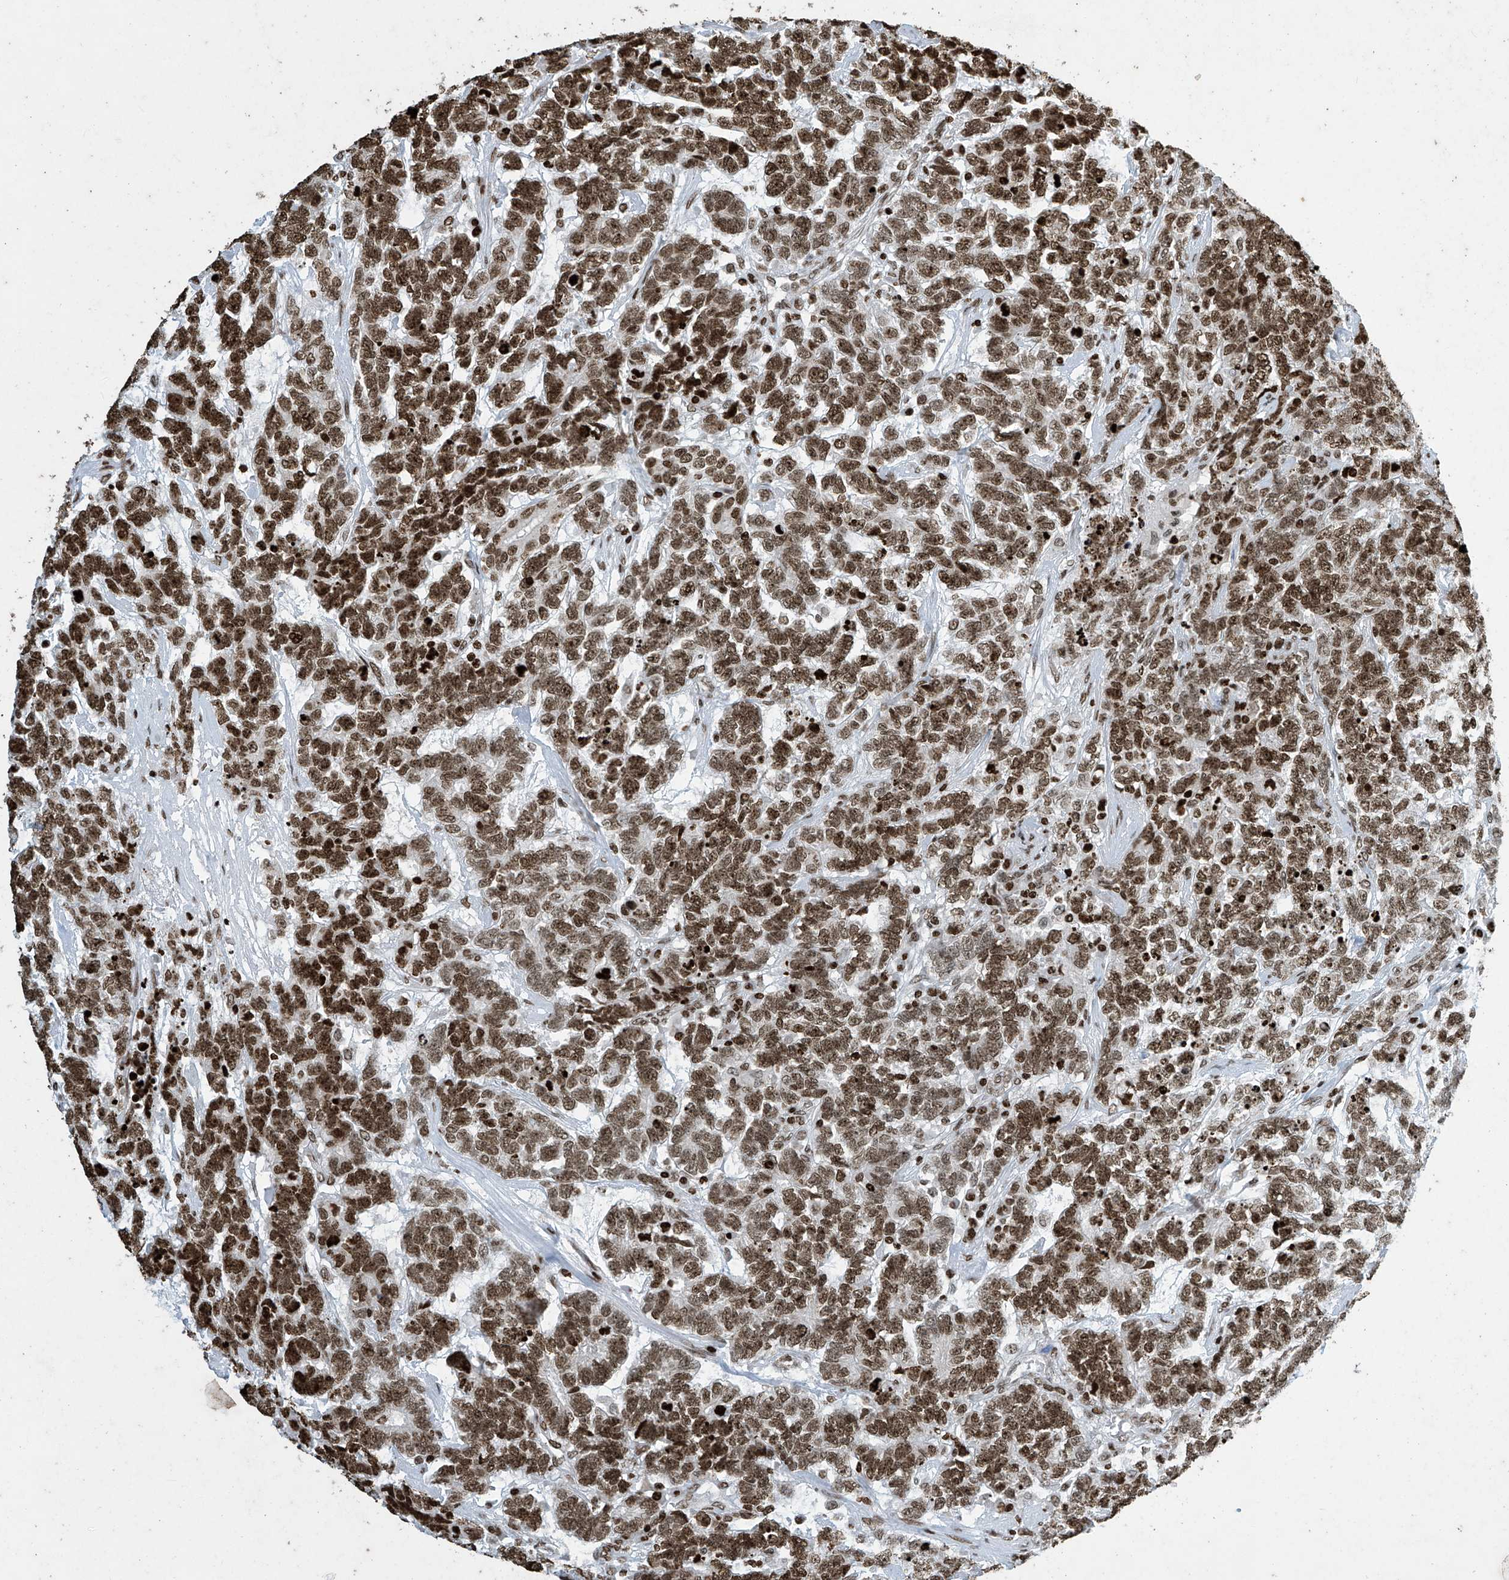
{"staining": {"intensity": "strong", "quantity": ">75%", "location": "nuclear"}, "tissue": "testis cancer", "cell_type": "Tumor cells", "image_type": "cancer", "snomed": [{"axis": "morphology", "description": "Carcinoma, Embryonal, NOS"}, {"axis": "topography", "description": "Testis"}], "caption": "Approximately >75% of tumor cells in testis cancer demonstrate strong nuclear protein staining as visualized by brown immunohistochemical staining.", "gene": "H4C16", "patient": {"sex": "male", "age": 26}}